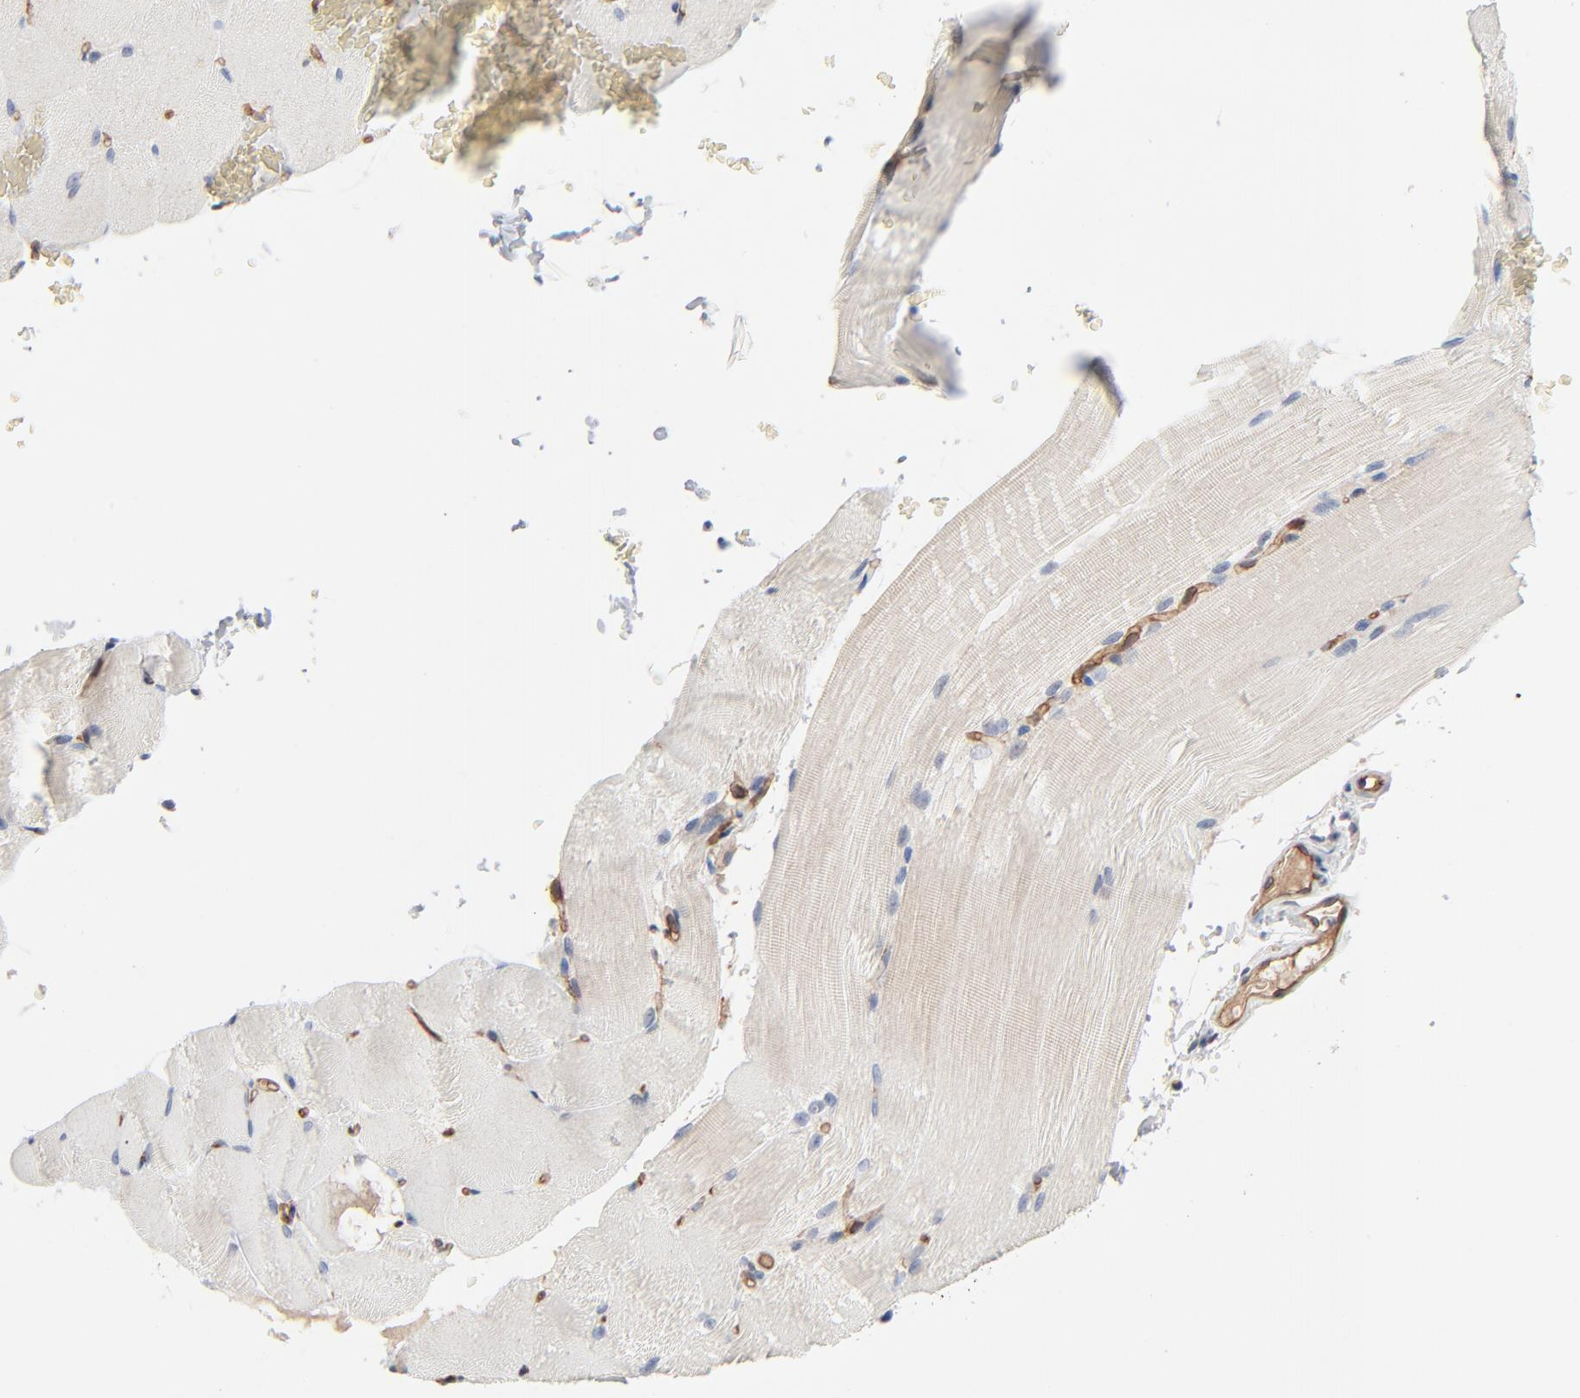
{"staining": {"intensity": "weak", "quantity": ">75%", "location": "cytoplasmic/membranous"}, "tissue": "skeletal muscle", "cell_type": "Myocytes", "image_type": "normal", "snomed": [{"axis": "morphology", "description": "Normal tissue, NOS"}, {"axis": "topography", "description": "Skeletal muscle"}], "caption": "Benign skeletal muscle exhibits weak cytoplasmic/membranous expression in about >75% of myocytes, visualized by immunohistochemistry.", "gene": "ABLIM3", "patient": {"sex": "female", "age": 37}}